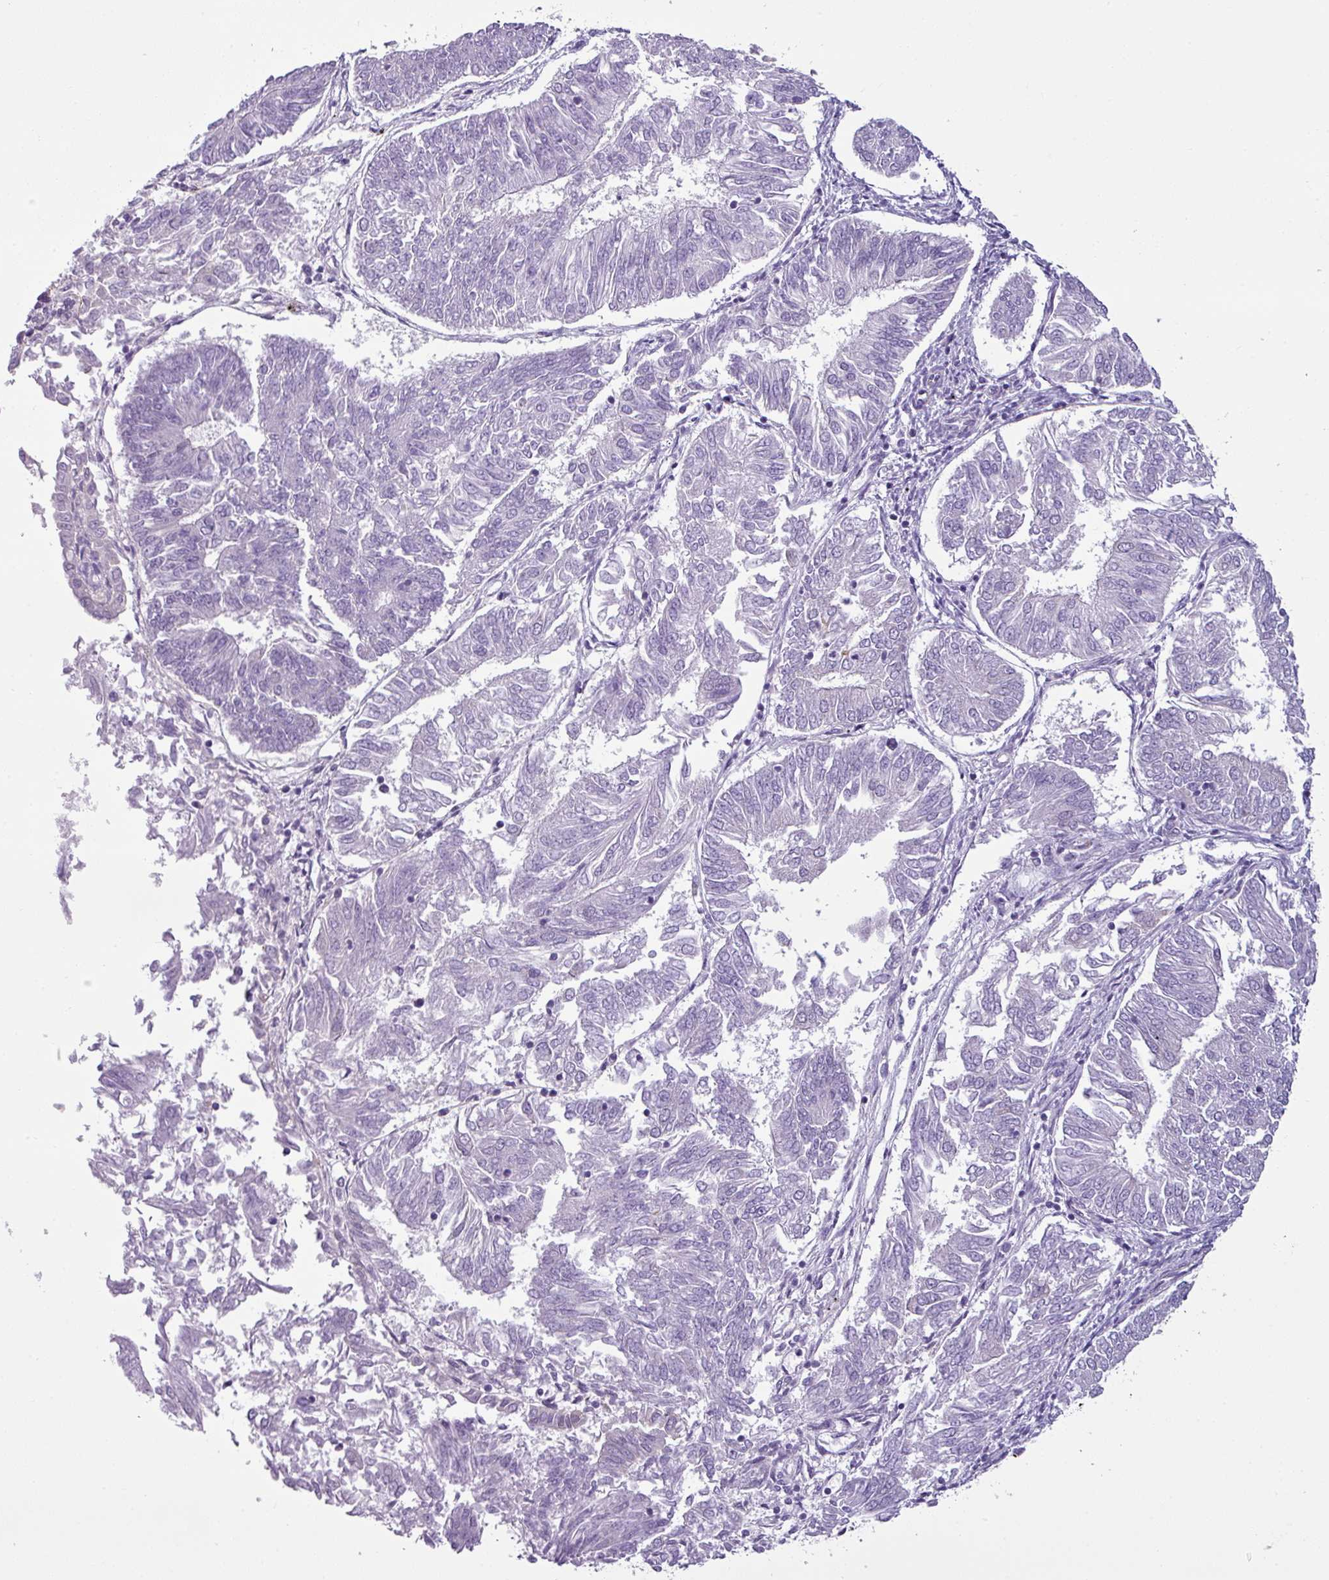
{"staining": {"intensity": "negative", "quantity": "none", "location": "none"}, "tissue": "endometrial cancer", "cell_type": "Tumor cells", "image_type": "cancer", "snomed": [{"axis": "morphology", "description": "Adenocarcinoma, NOS"}, {"axis": "topography", "description": "Endometrium"}], "caption": "DAB immunohistochemical staining of endometrial adenocarcinoma shows no significant expression in tumor cells. (DAB (3,3'-diaminobenzidine) immunohistochemistry (IHC) visualized using brightfield microscopy, high magnification).", "gene": "TOR1AIP2", "patient": {"sex": "female", "age": 58}}